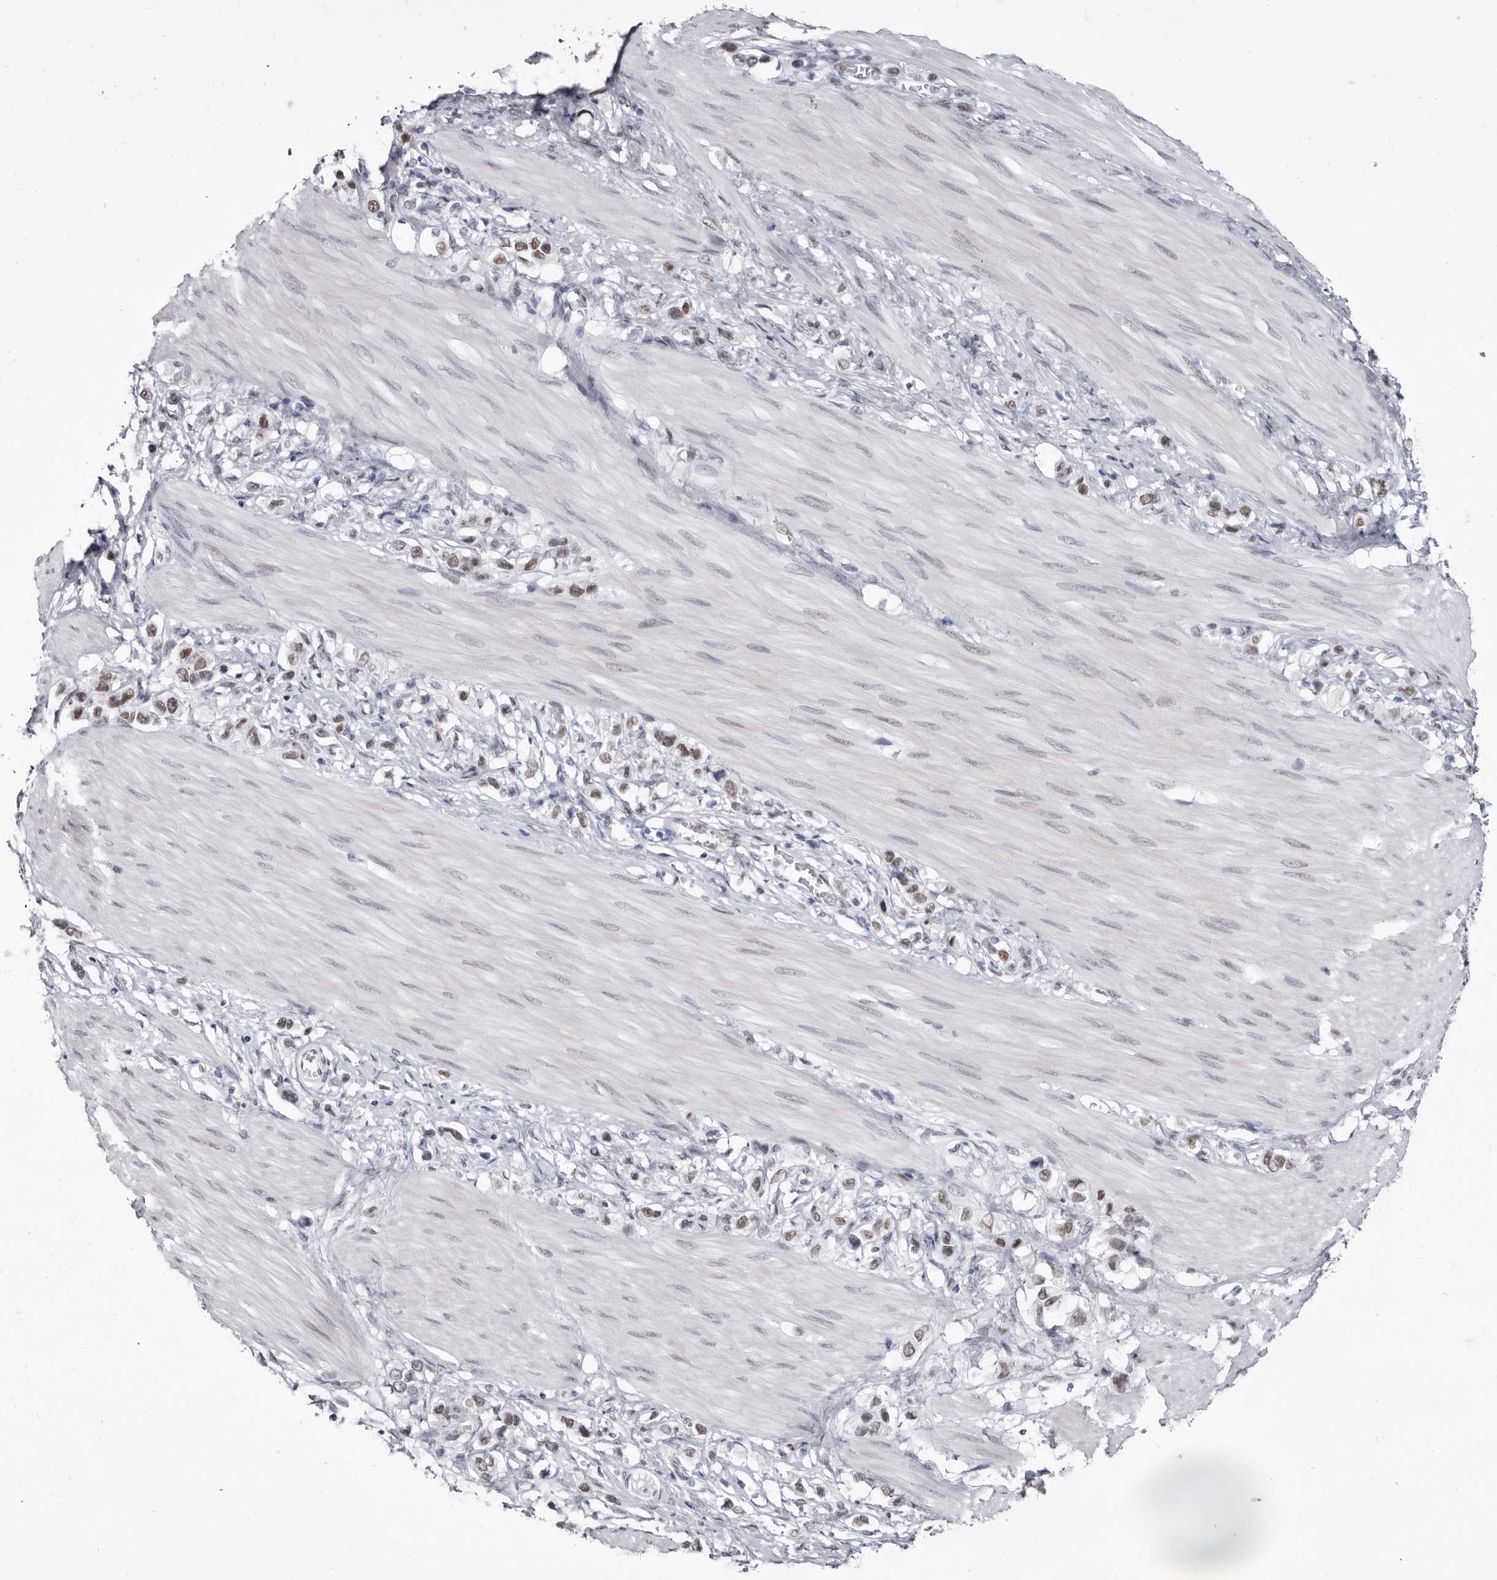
{"staining": {"intensity": "moderate", "quantity": "25%-75%", "location": "nuclear"}, "tissue": "stomach cancer", "cell_type": "Tumor cells", "image_type": "cancer", "snomed": [{"axis": "morphology", "description": "Adenocarcinoma, NOS"}, {"axis": "topography", "description": "Stomach"}], "caption": "Immunohistochemistry (IHC) micrograph of neoplastic tissue: human stomach cancer stained using IHC shows medium levels of moderate protein expression localized specifically in the nuclear of tumor cells, appearing as a nuclear brown color.", "gene": "ZNF326", "patient": {"sex": "female", "age": 65}}